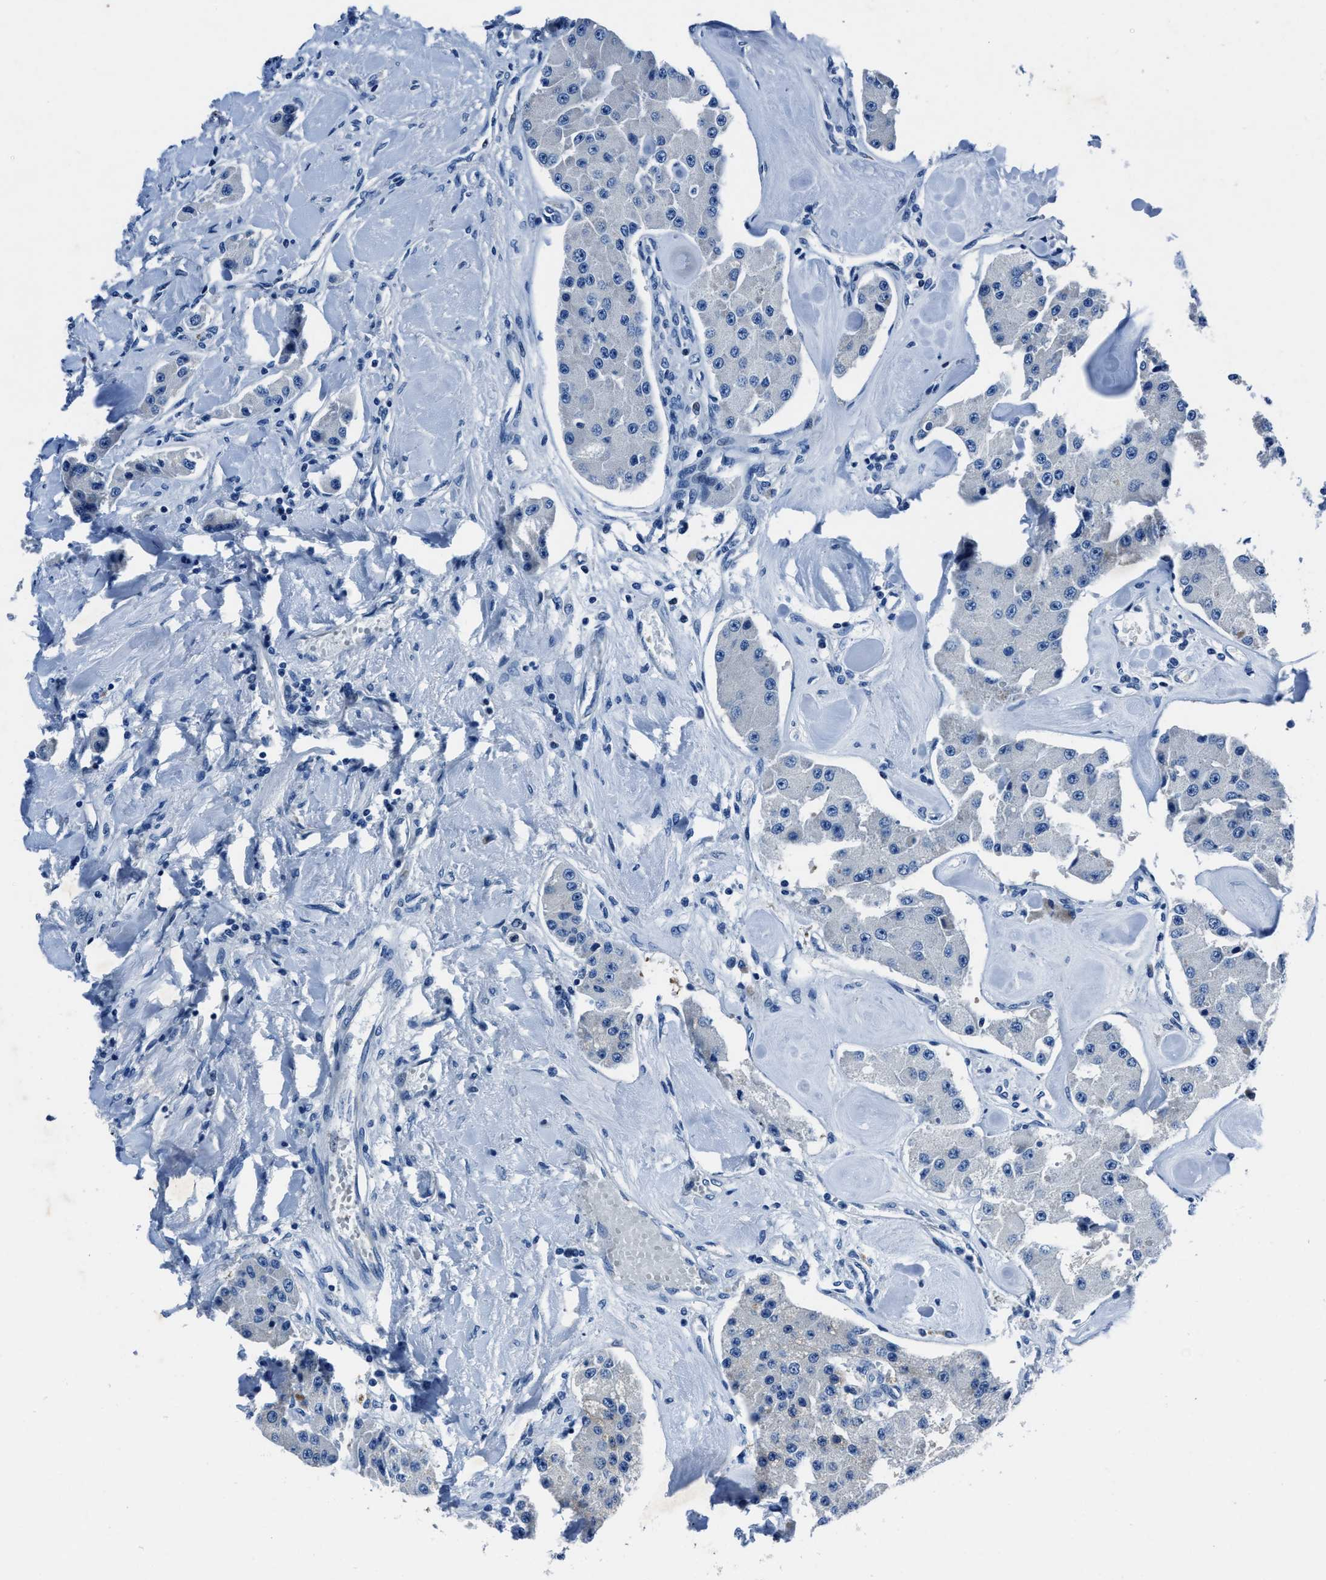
{"staining": {"intensity": "negative", "quantity": "none", "location": "none"}, "tissue": "carcinoid", "cell_type": "Tumor cells", "image_type": "cancer", "snomed": [{"axis": "morphology", "description": "Carcinoid, malignant, NOS"}, {"axis": "topography", "description": "Pancreas"}], "caption": "IHC of human carcinoid (malignant) shows no staining in tumor cells.", "gene": "NACAD", "patient": {"sex": "male", "age": 41}}